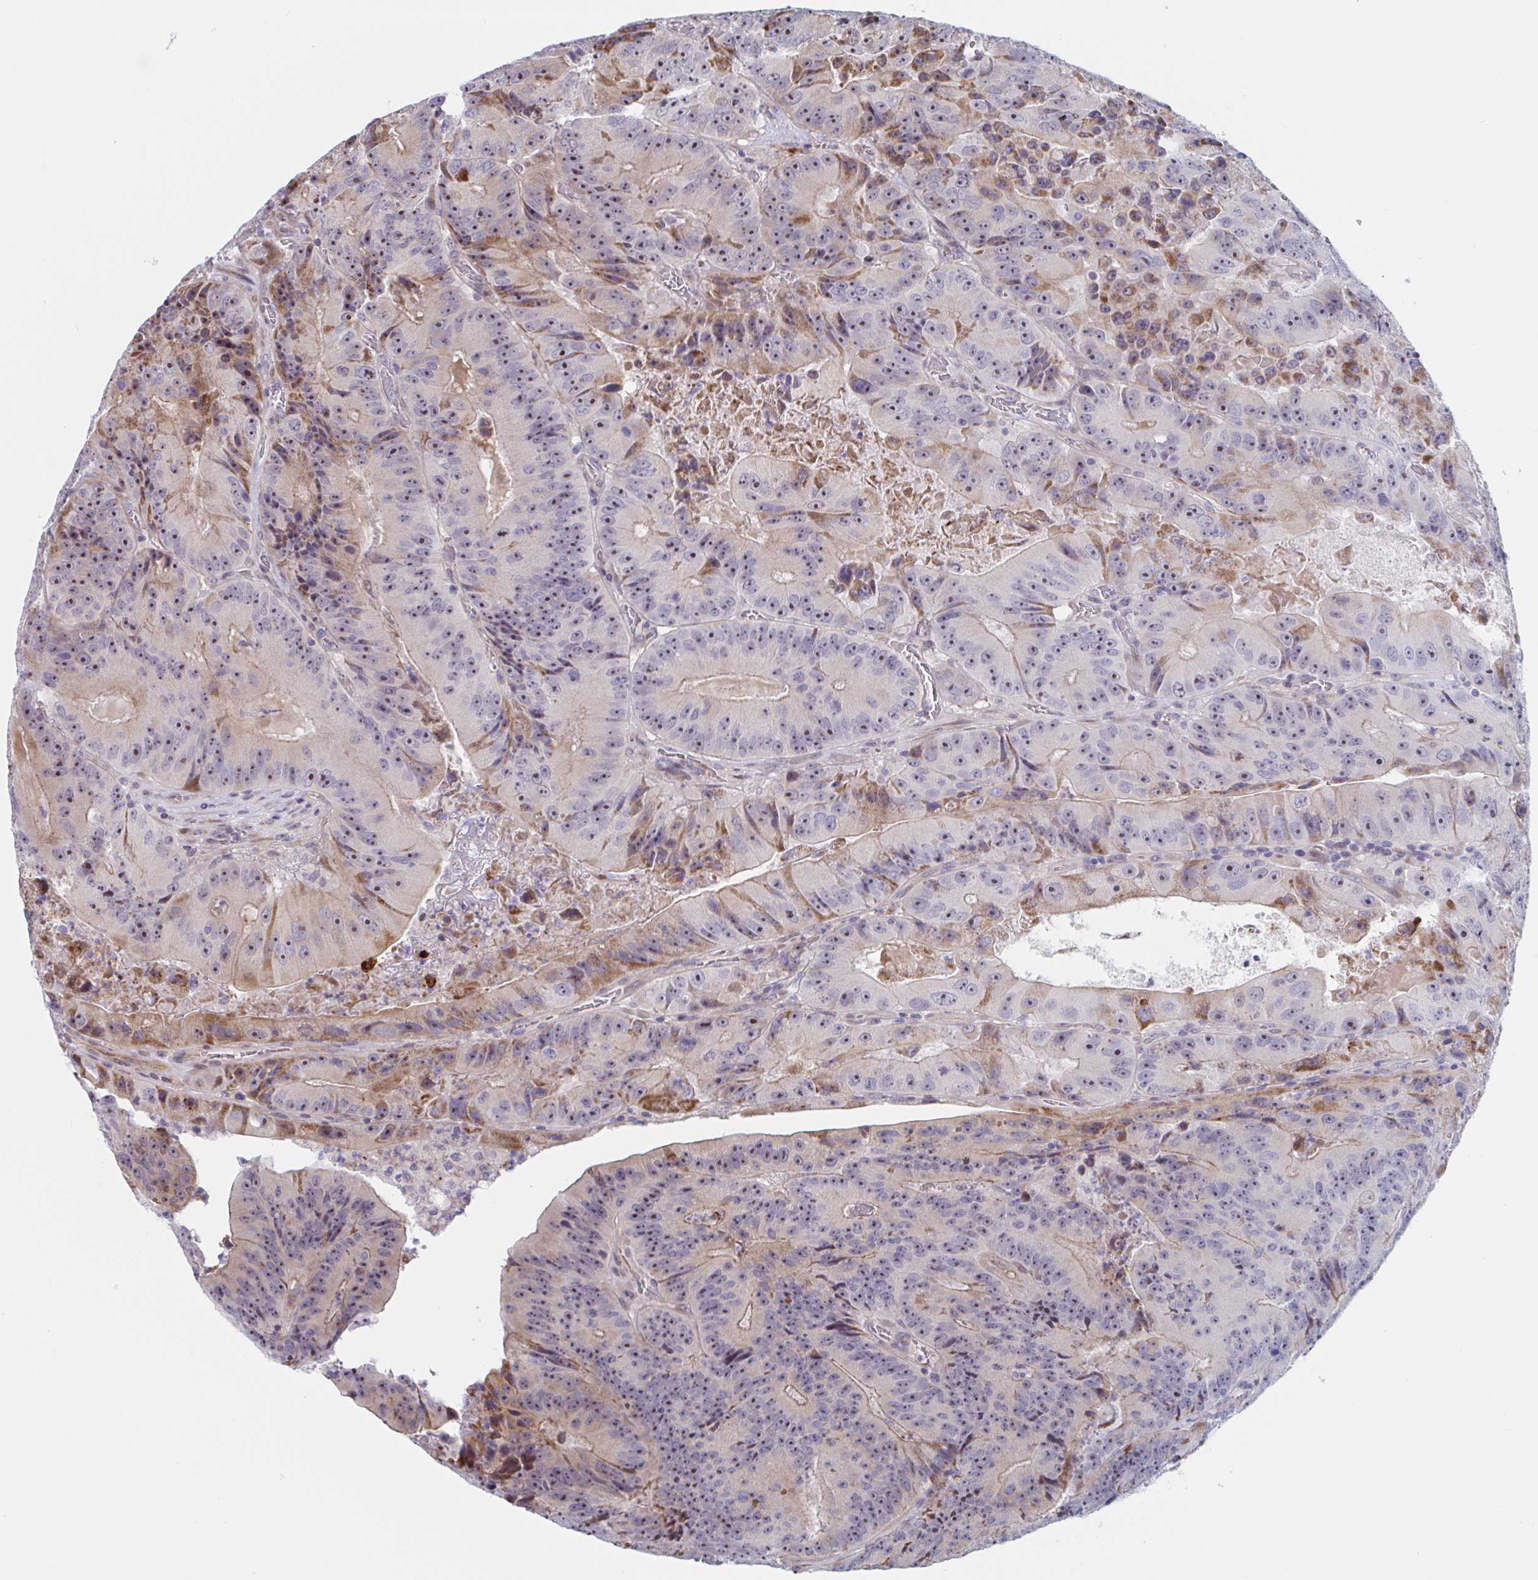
{"staining": {"intensity": "moderate", "quantity": ">75%", "location": "cytoplasmic/membranous,nuclear"}, "tissue": "colorectal cancer", "cell_type": "Tumor cells", "image_type": "cancer", "snomed": [{"axis": "morphology", "description": "Adenocarcinoma, NOS"}, {"axis": "topography", "description": "Colon"}], "caption": "An immunohistochemistry (IHC) image of tumor tissue is shown. Protein staining in brown labels moderate cytoplasmic/membranous and nuclear positivity in colorectal cancer (adenocarcinoma) within tumor cells.", "gene": "DUXA", "patient": {"sex": "female", "age": 86}}